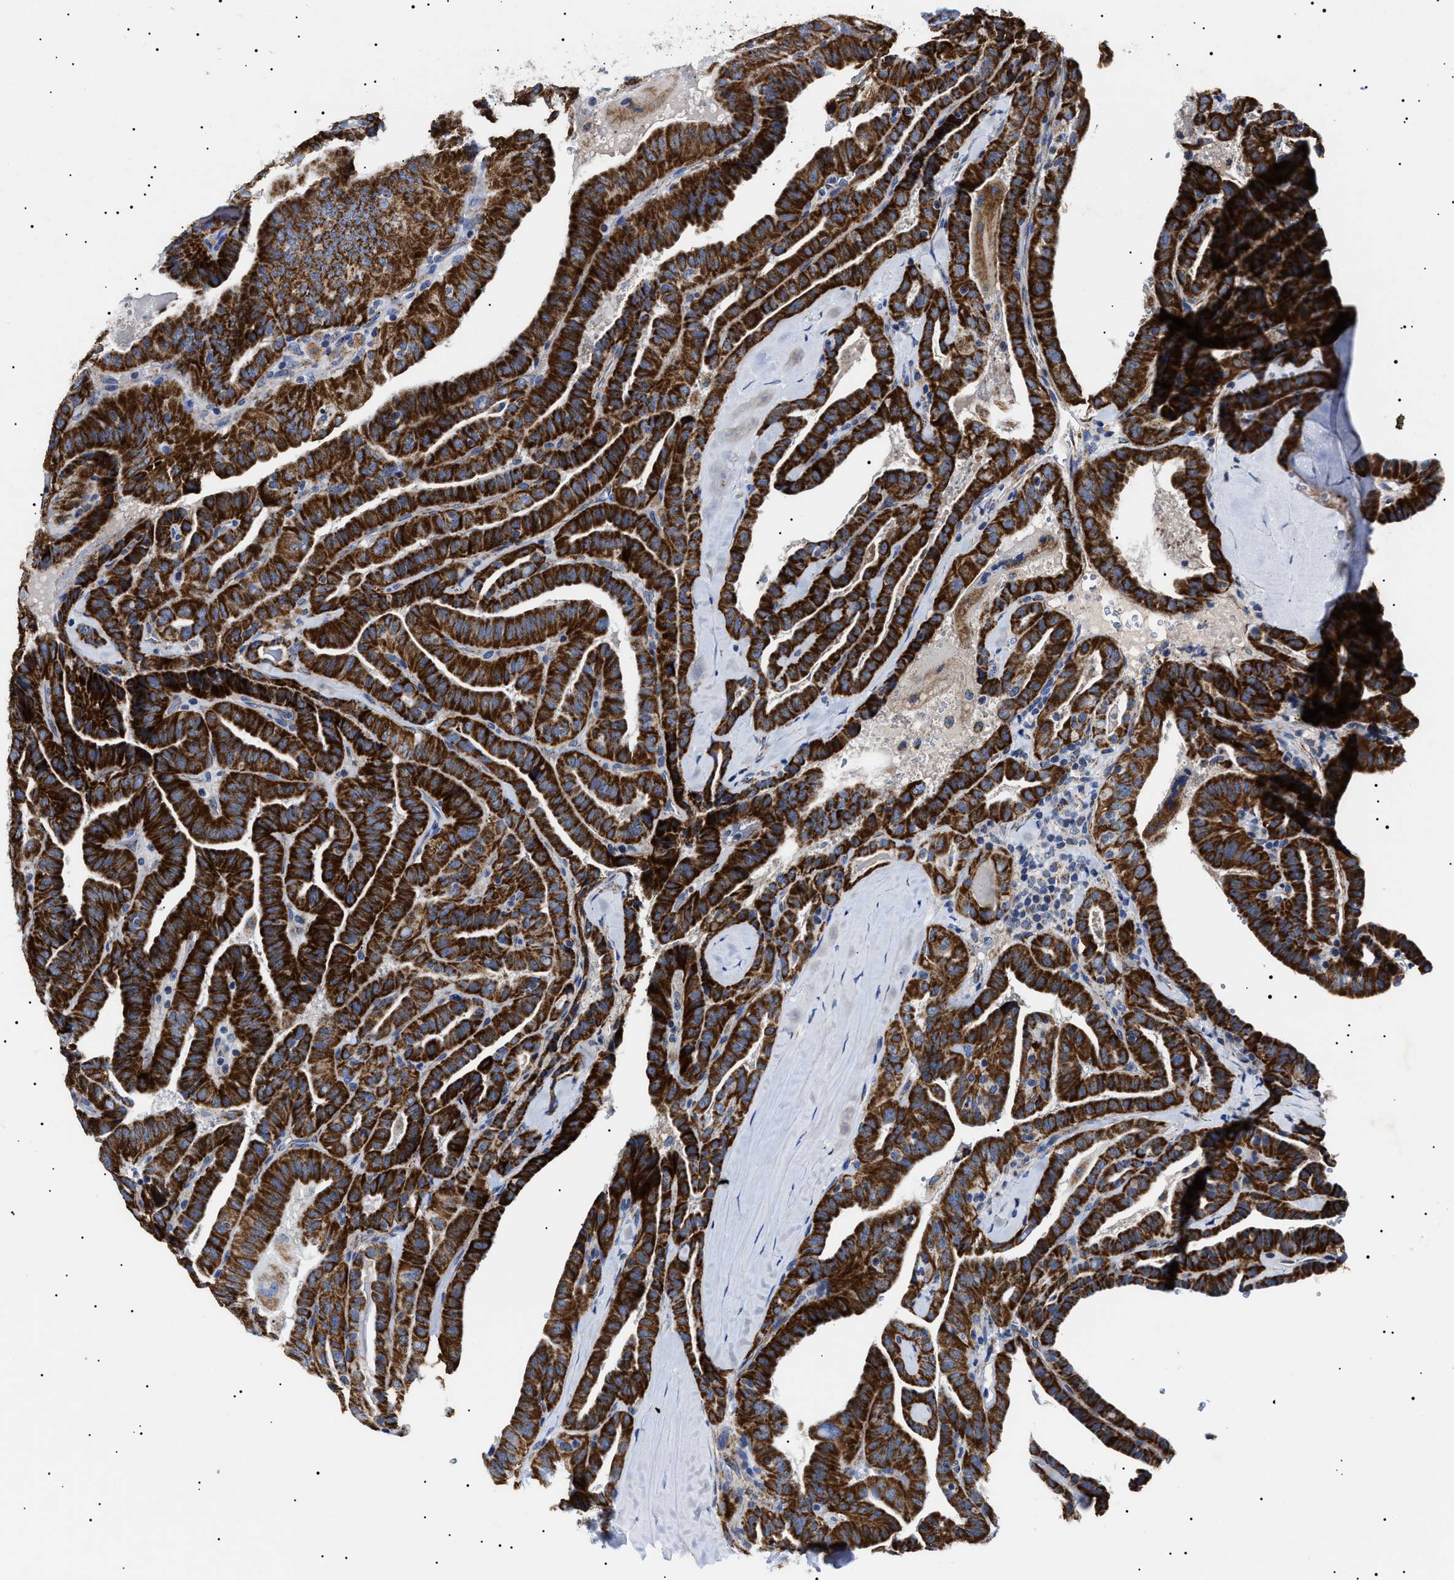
{"staining": {"intensity": "strong", "quantity": ">75%", "location": "cytoplasmic/membranous"}, "tissue": "thyroid cancer", "cell_type": "Tumor cells", "image_type": "cancer", "snomed": [{"axis": "morphology", "description": "Papillary adenocarcinoma, NOS"}, {"axis": "topography", "description": "Thyroid gland"}], "caption": "Papillary adenocarcinoma (thyroid) stained for a protein (brown) displays strong cytoplasmic/membranous positive expression in about >75% of tumor cells.", "gene": "CHRDL2", "patient": {"sex": "male", "age": 77}}